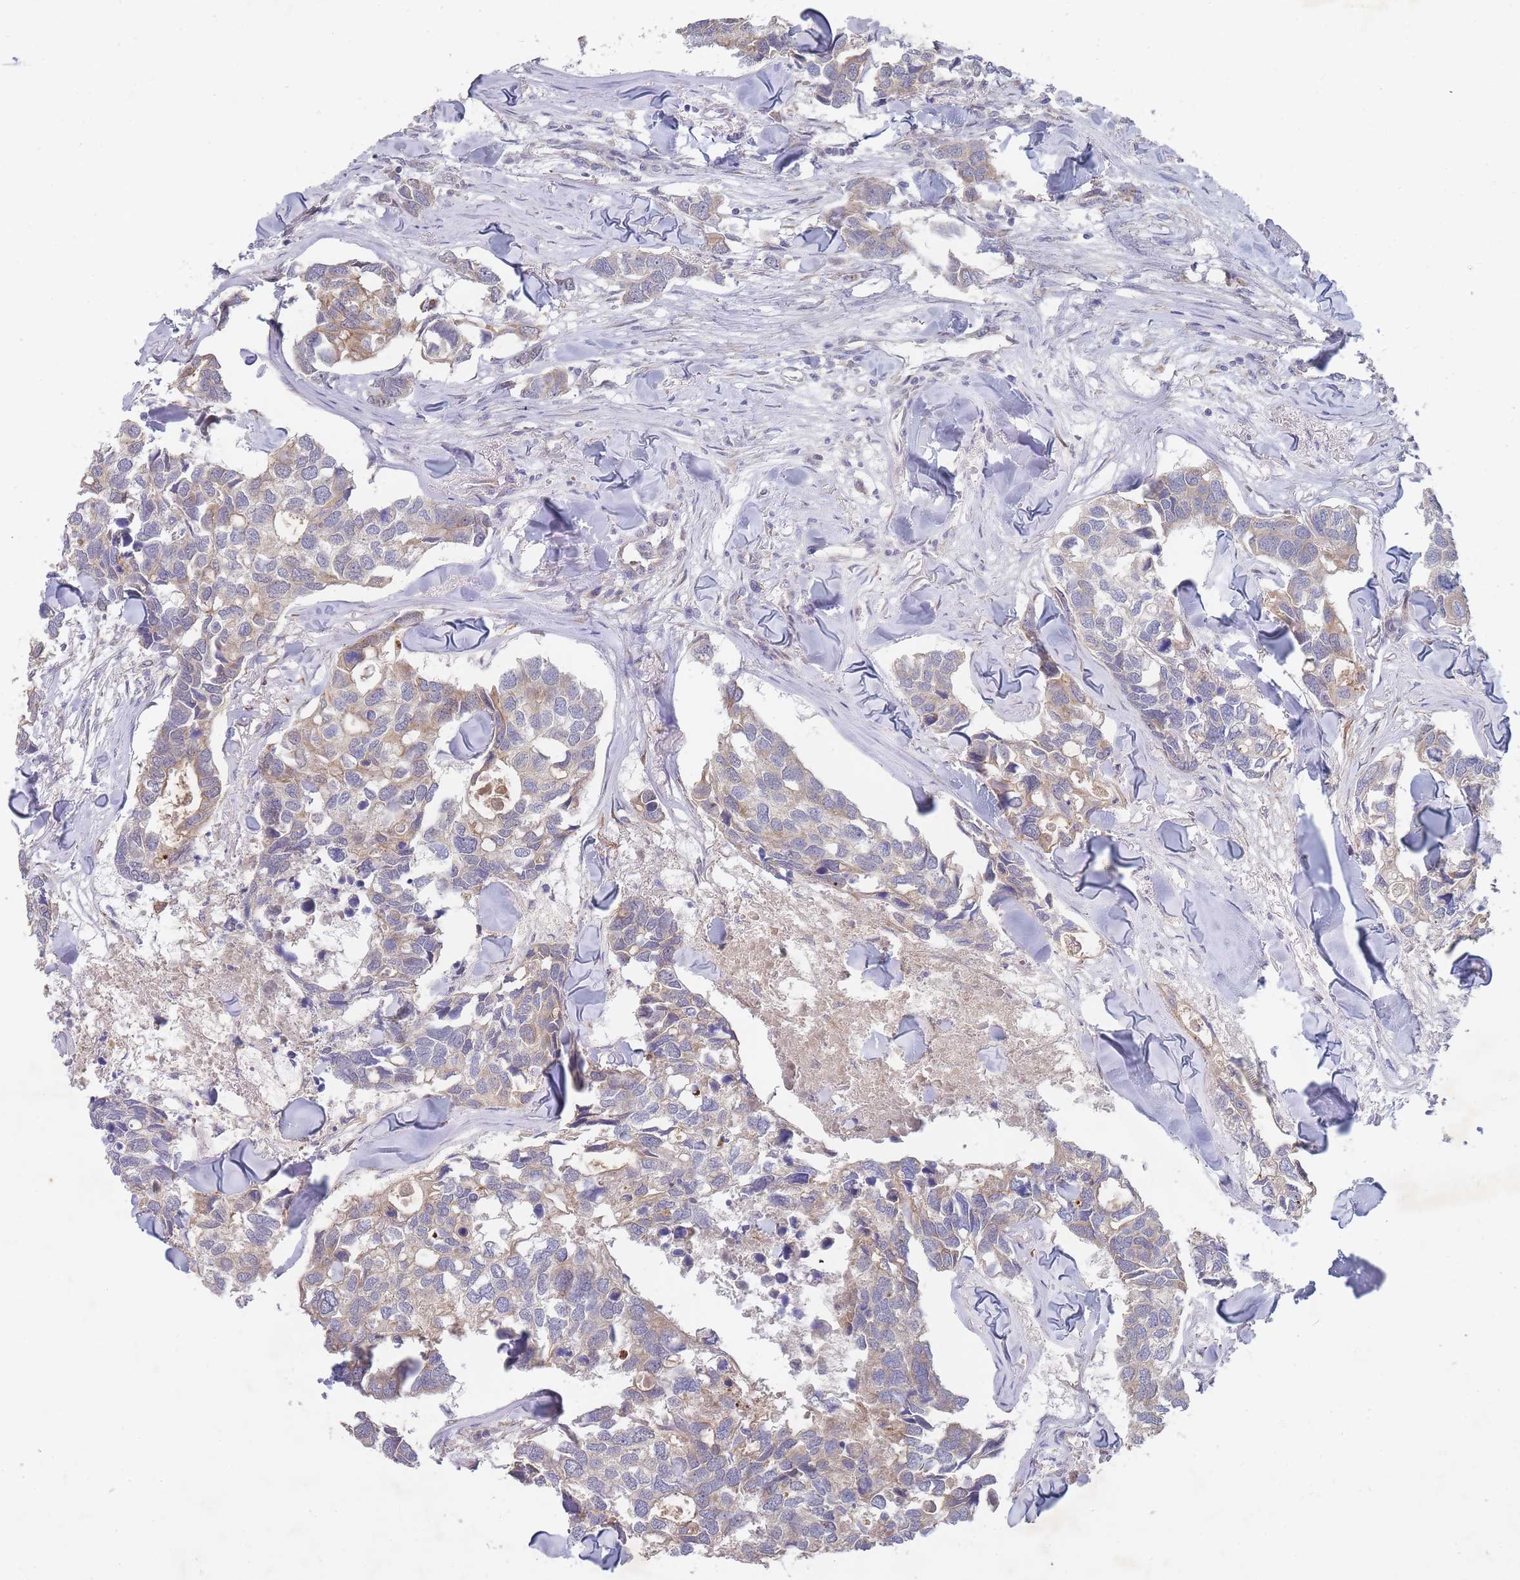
{"staining": {"intensity": "weak", "quantity": "<25%", "location": "cytoplasmic/membranous"}, "tissue": "breast cancer", "cell_type": "Tumor cells", "image_type": "cancer", "snomed": [{"axis": "morphology", "description": "Duct carcinoma"}, {"axis": "topography", "description": "Breast"}], "caption": "Tumor cells are negative for protein expression in human breast cancer.", "gene": "SLC35F5", "patient": {"sex": "female", "age": 83}}